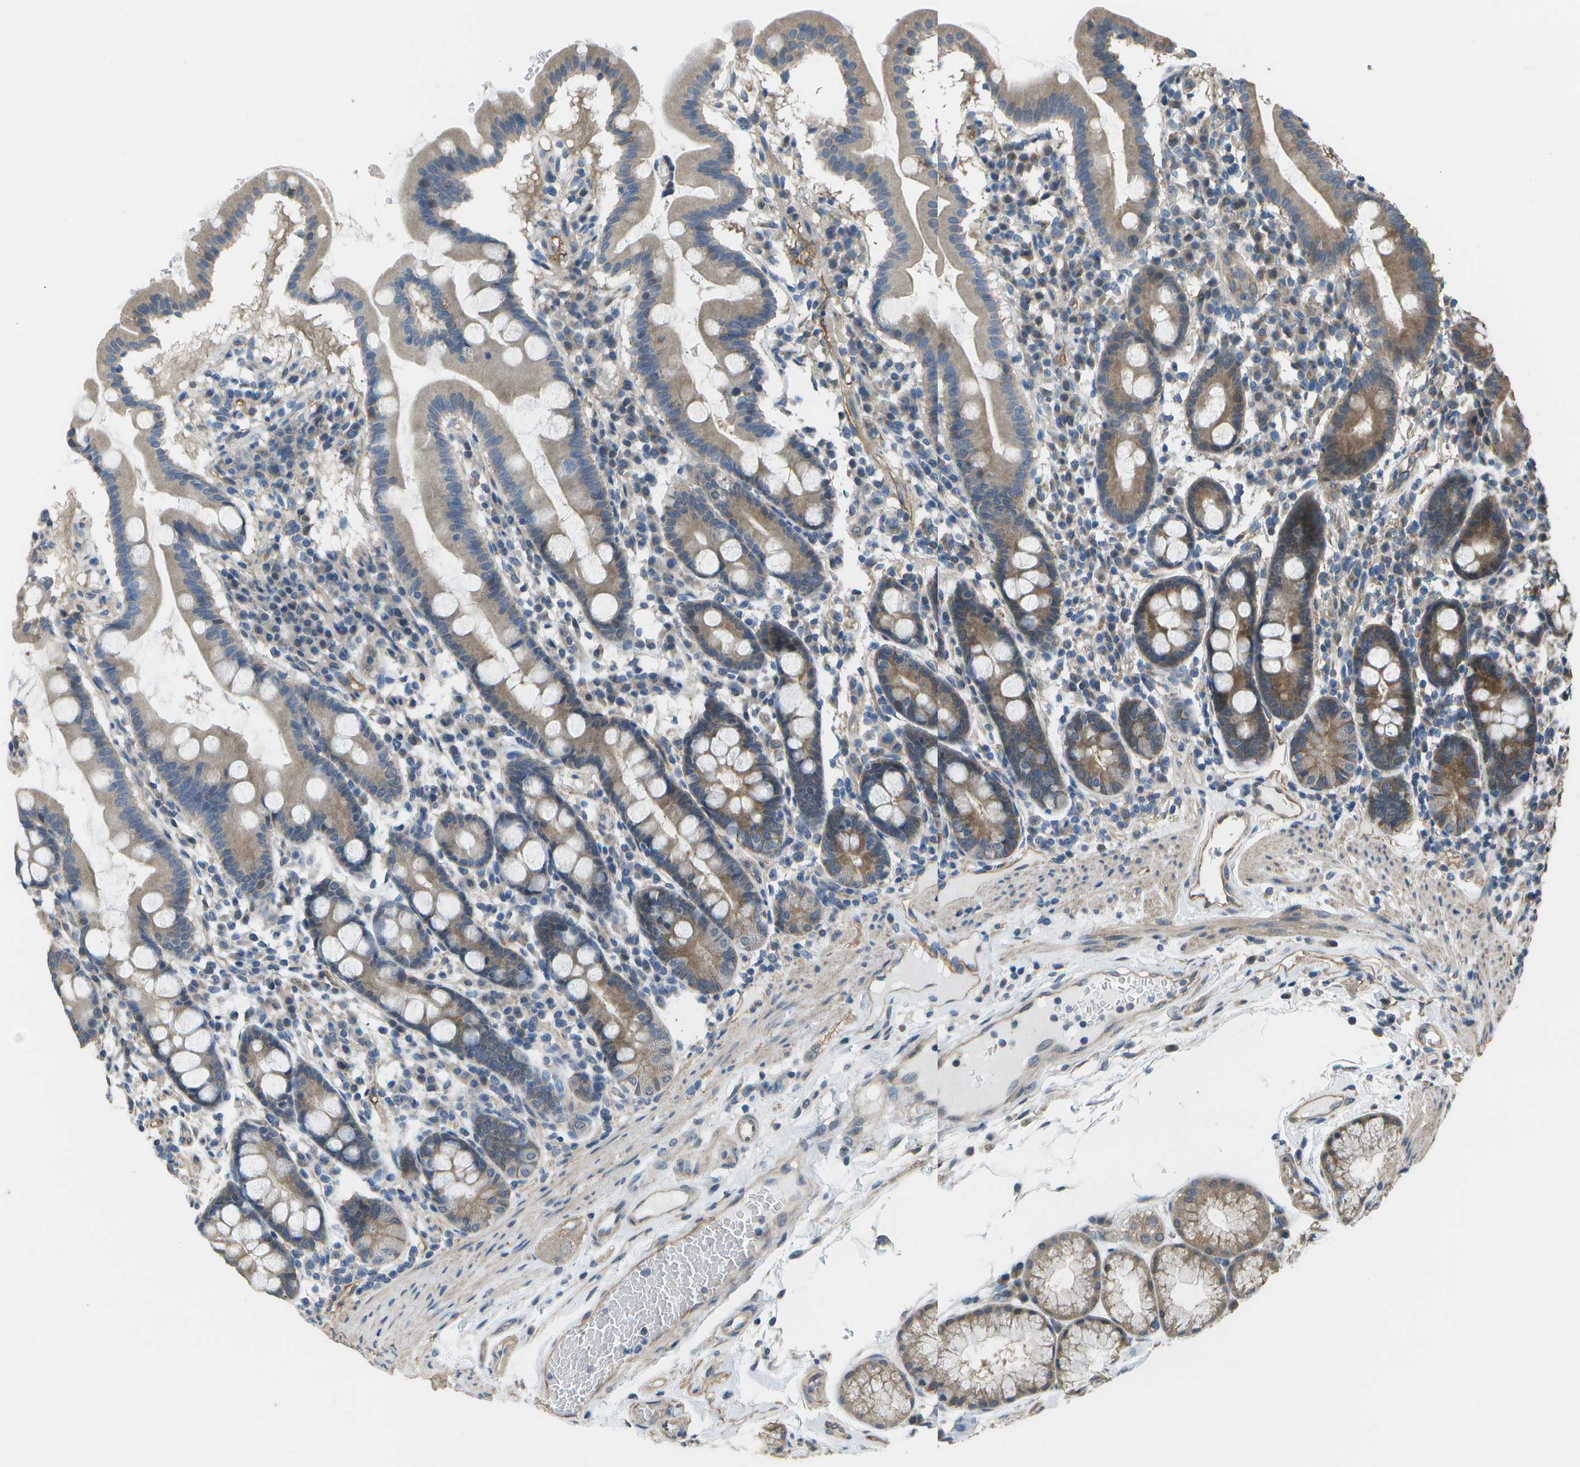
{"staining": {"intensity": "moderate", "quantity": ">75%", "location": "cytoplasmic/membranous"}, "tissue": "duodenum", "cell_type": "Glandular cells", "image_type": "normal", "snomed": [{"axis": "morphology", "description": "Normal tissue, NOS"}, {"axis": "topography", "description": "Duodenum"}], "caption": "Immunohistochemical staining of benign human duodenum reveals >75% levels of moderate cytoplasmic/membranous protein staining in about >75% of glandular cells.", "gene": "CLNS1A", "patient": {"sex": "male", "age": 50}}